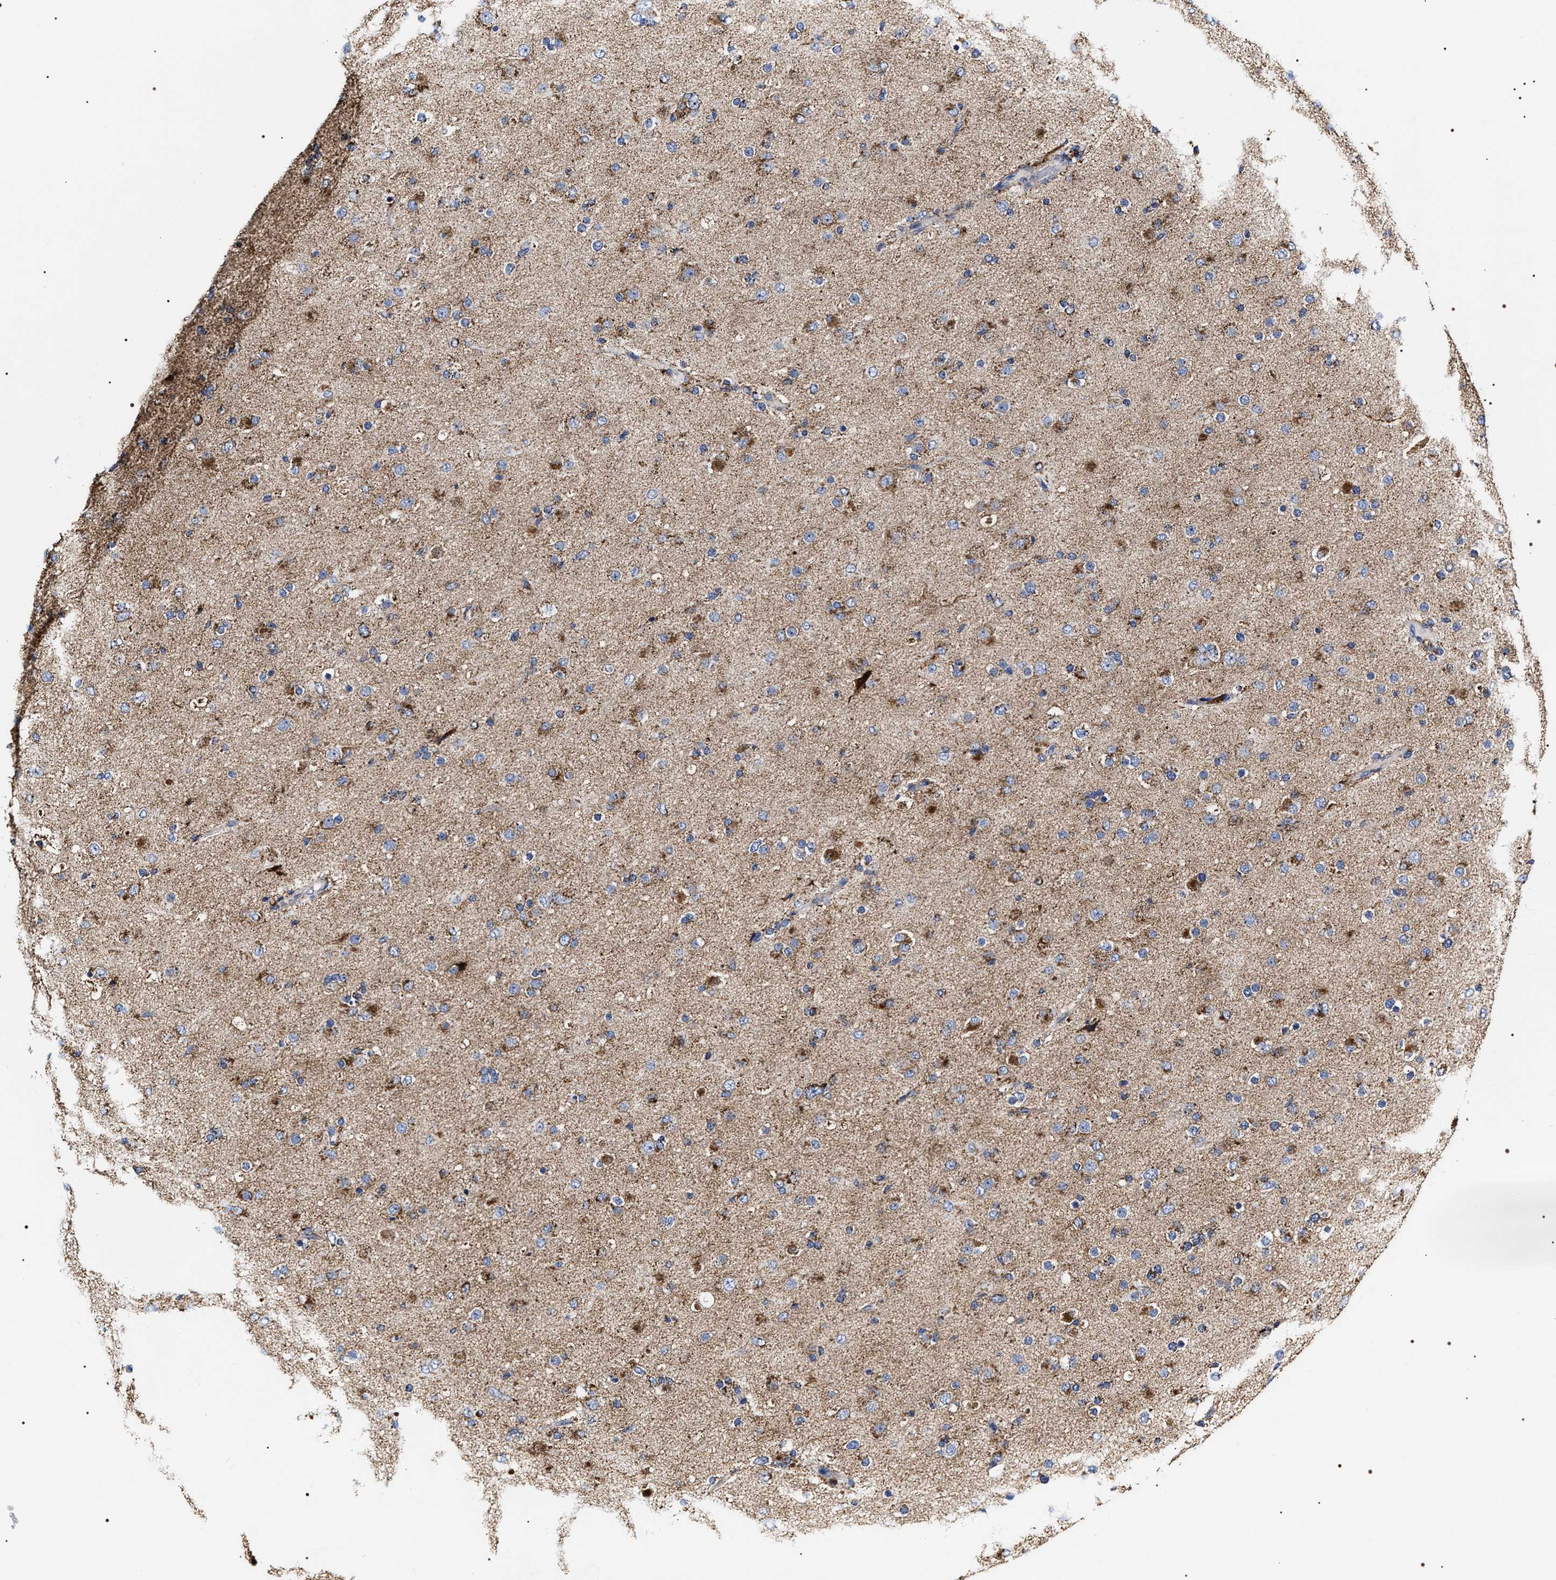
{"staining": {"intensity": "moderate", "quantity": "25%-75%", "location": "cytoplasmic/membranous"}, "tissue": "glioma", "cell_type": "Tumor cells", "image_type": "cancer", "snomed": [{"axis": "morphology", "description": "Glioma, malignant, Low grade"}, {"axis": "topography", "description": "Brain"}], "caption": "Immunohistochemistry (IHC) photomicrograph of glioma stained for a protein (brown), which displays medium levels of moderate cytoplasmic/membranous staining in approximately 25%-75% of tumor cells.", "gene": "COG5", "patient": {"sex": "male", "age": 65}}